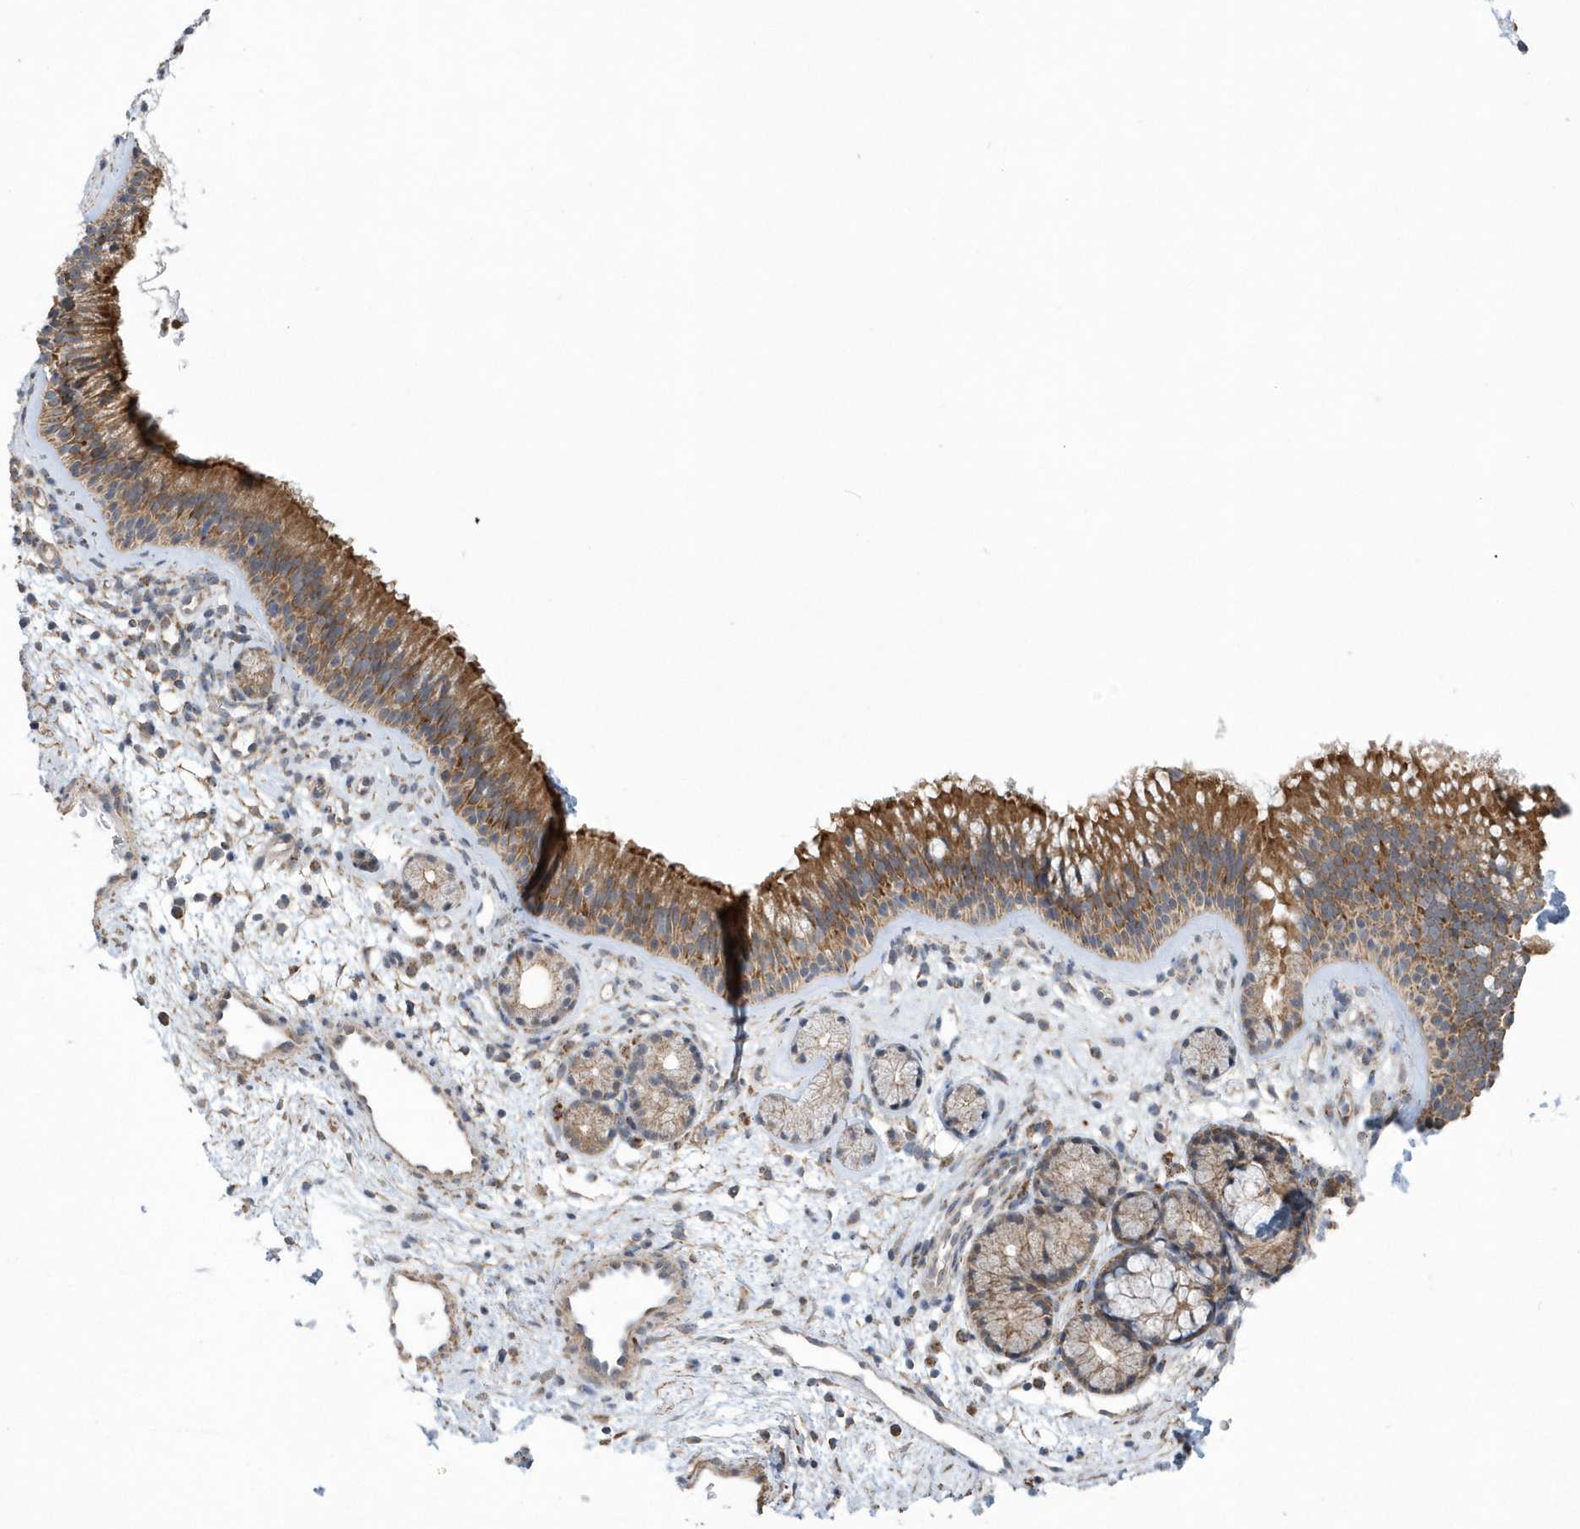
{"staining": {"intensity": "moderate", "quantity": ">75%", "location": "cytoplasmic/membranous"}, "tissue": "nasopharynx", "cell_type": "Respiratory epithelial cells", "image_type": "normal", "snomed": [{"axis": "morphology", "description": "Normal tissue, NOS"}, {"axis": "morphology", "description": "Inflammation, NOS"}, {"axis": "morphology", "description": "Malignant melanoma, Metastatic site"}, {"axis": "topography", "description": "Nasopharynx"}], "caption": "Immunohistochemistry (IHC) staining of benign nasopharynx, which exhibits medium levels of moderate cytoplasmic/membranous positivity in about >75% of respiratory epithelial cells indicating moderate cytoplasmic/membranous protein positivity. The staining was performed using DAB (brown) for protein detection and nuclei were counterstained in hematoxylin (blue).", "gene": "SLX9", "patient": {"sex": "male", "age": 70}}